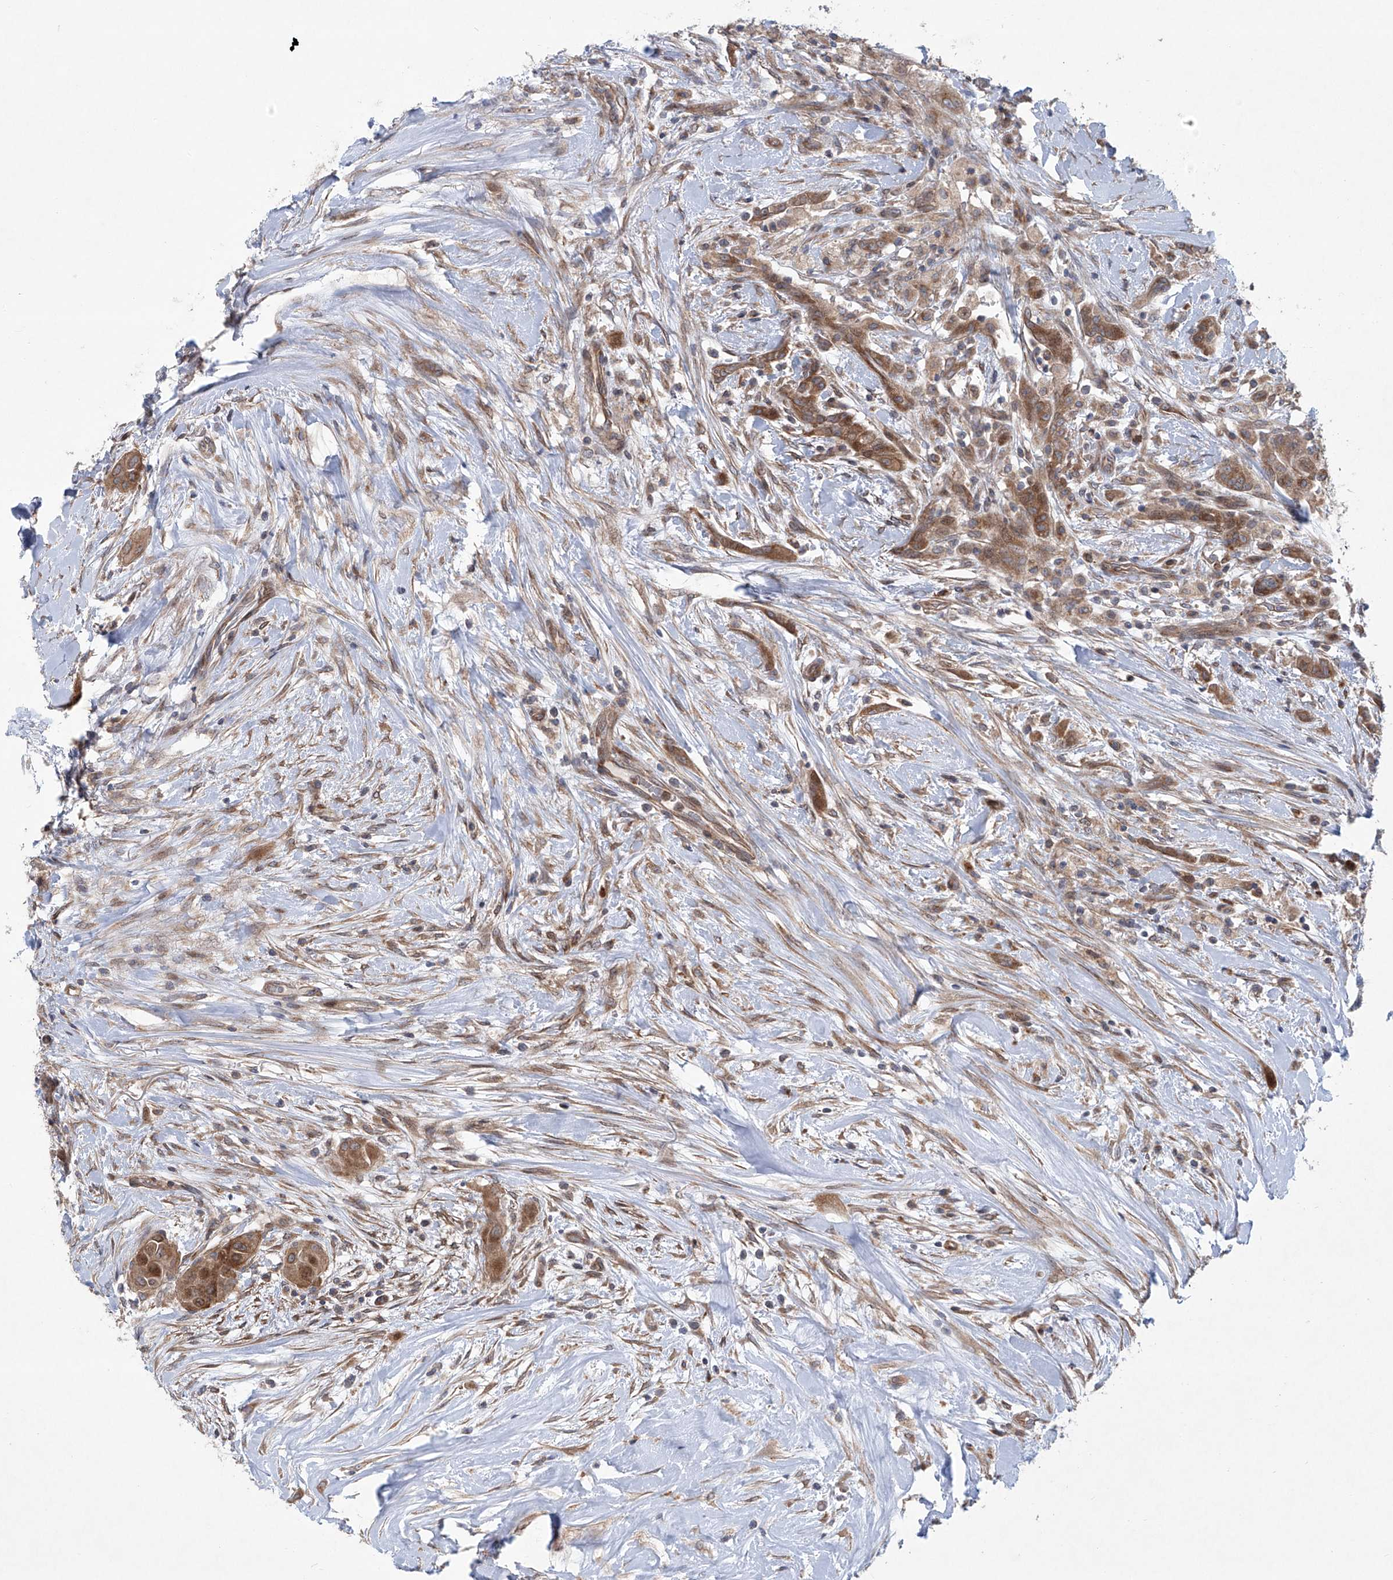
{"staining": {"intensity": "moderate", "quantity": ">75%", "location": "cytoplasmic/membranous"}, "tissue": "thyroid cancer", "cell_type": "Tumor cells", "image_type": "cancer", "snomed": [{"axis": "morphology", "description": "Papillary adenocarcinoma, NOS"}, {"axis": "topography", "description": "Thyroid gland"}], "caption": "This image demonstrates thyroid papillary adenocarcinoma stained with IHC to label a protein in brown. The cytoplasmic/membranous of tumor cells show moderate positivity for the protein. Nuclei are counter-stained blue.", "gene": "KLC4", "patient": {"sex": "female", "age": 59}}